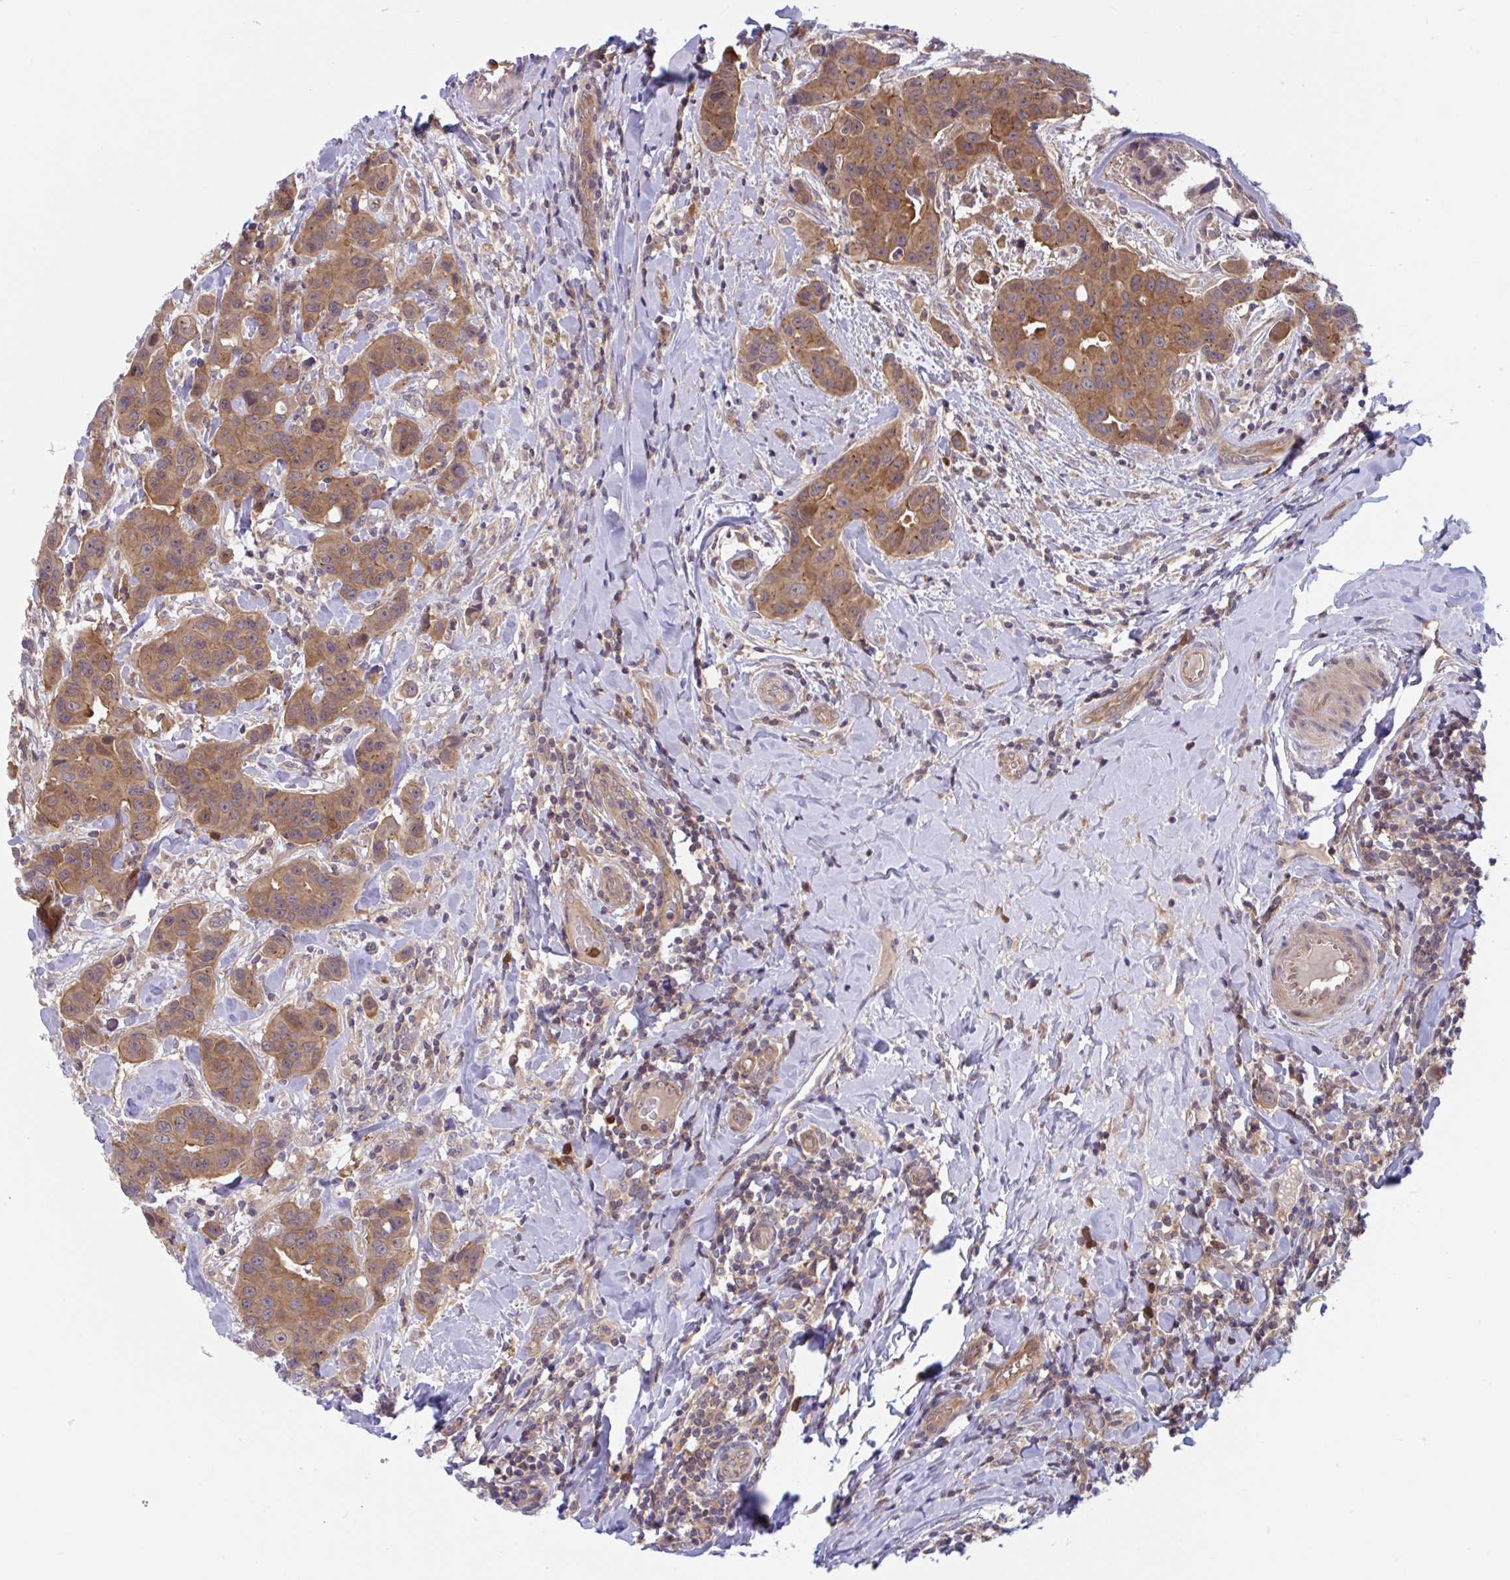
{"staining": {"intensity": "moderate", "quantity": ">75%", "location": "cytoplasmic/membranous,nuclear"}, "tissue": "breast cancer", "cell_type": "Tumor cells", "image_type": "cancer", "snomed": [{"axis": "morphology", "description": "Duct carcinoma"}, {"axis": "topography", "description": "Breast"}], "caption": "There is medium levels of moderate cytoplasmic/membranous and nuclear expression in tumor cells of intraductal carcinoma (breast), as demonstrated by immunohistochemical staining (brown color).", "gene": "LMNTD2", "patient": {"sex": "female", "age": 24}}